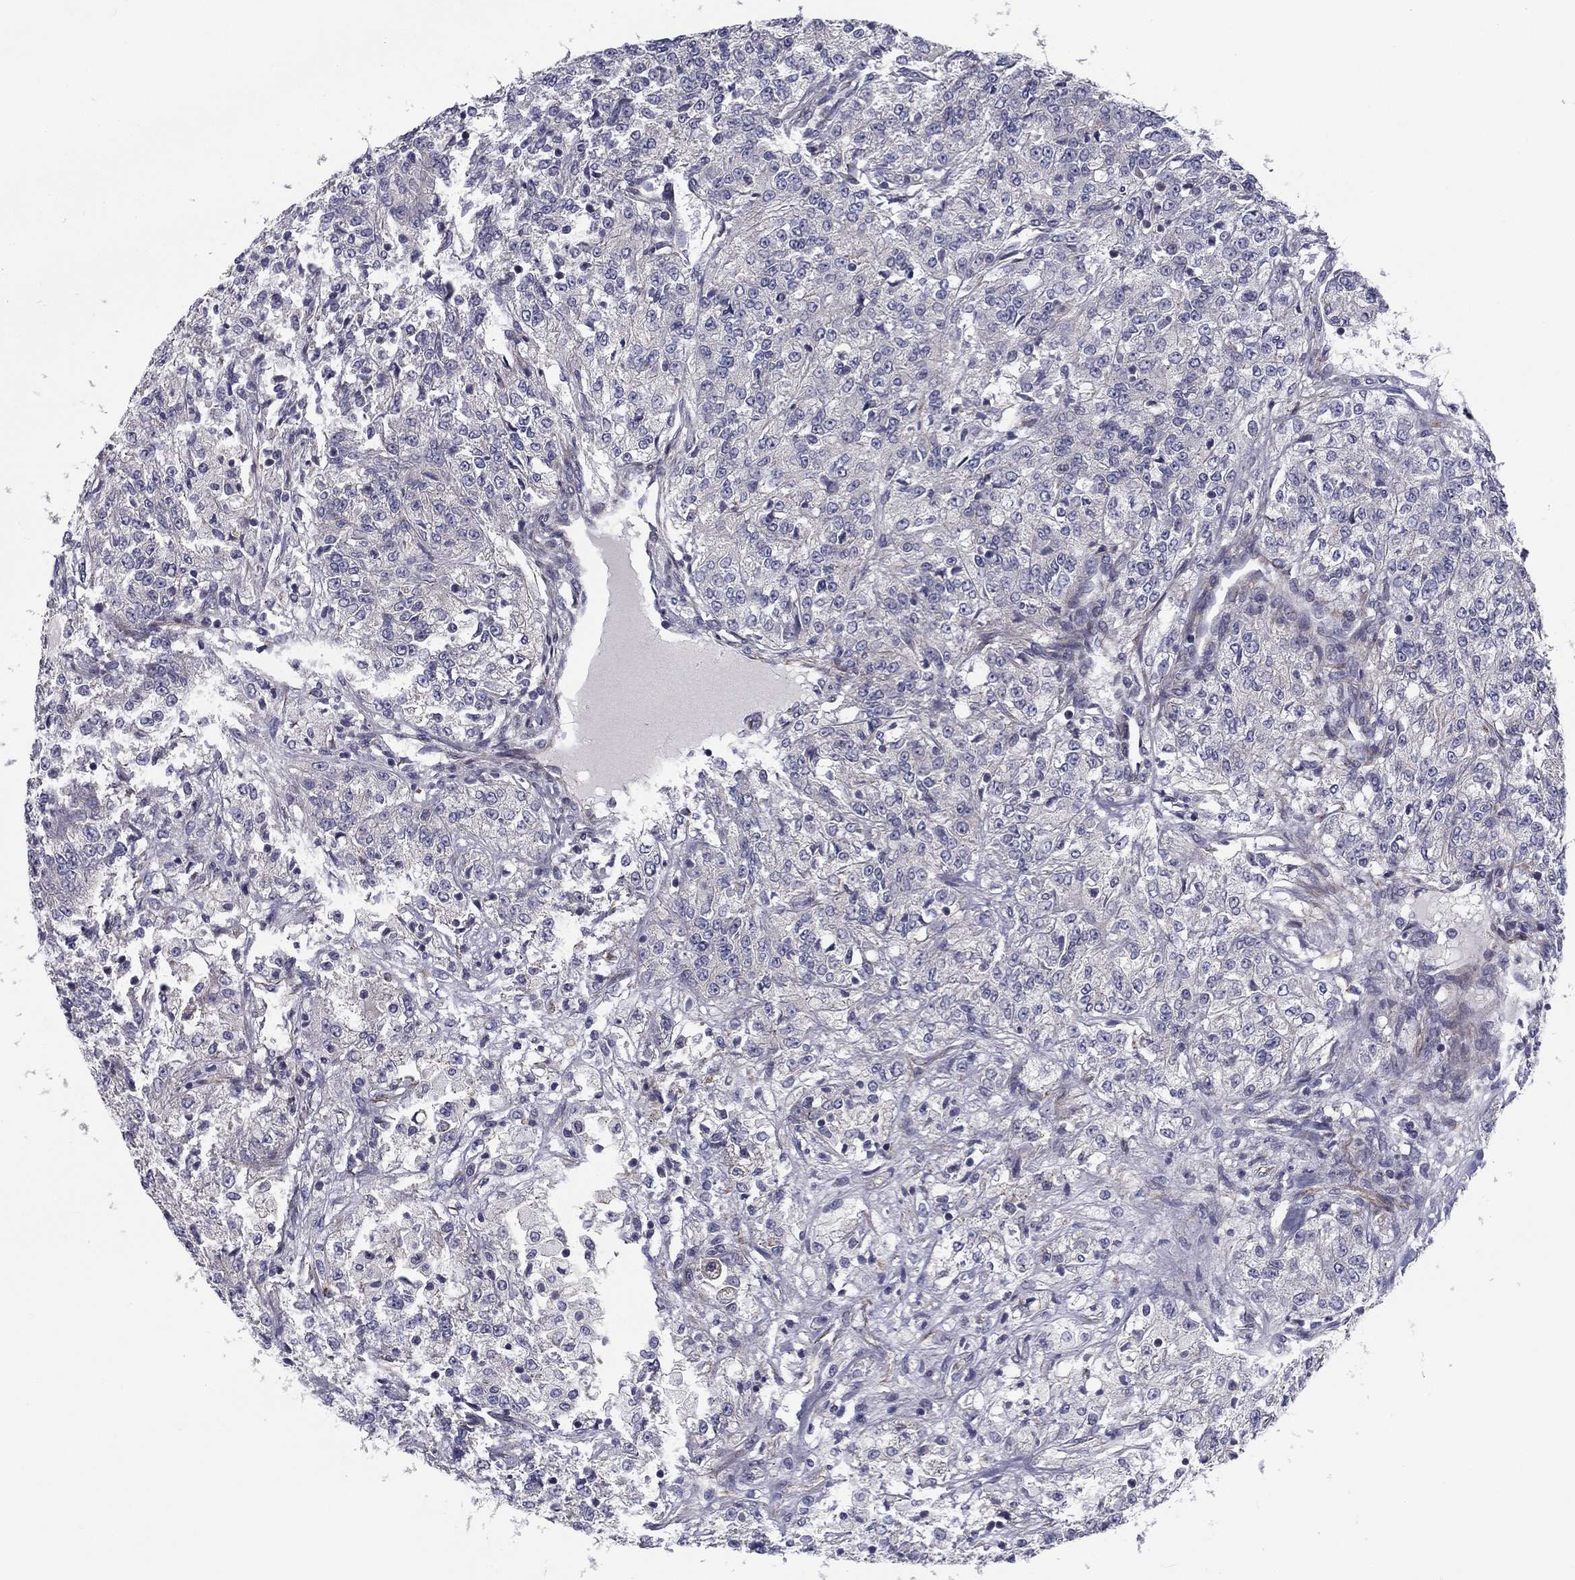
{"staining": {"intensity": "negative", "quantity": "none", "location": "none"}, "tissue": "renal cancer", "cell_type": "Tumor cells", "image_type": "cancer", "snomed": [{"axis": "morphology", "description": "Adenocarcinoma, NOS"}, {"axis": "topography", "description": "Kidney"}], "caption": "High magnification brightfield microscopy of renal adenocarcinoma stained with DAB (brown) and counterstained with hematoxylin (blue): tumor cells show no significant positivity.", "gene": "CLSTN1", "patient": {"sex": "female", "age": 63}}